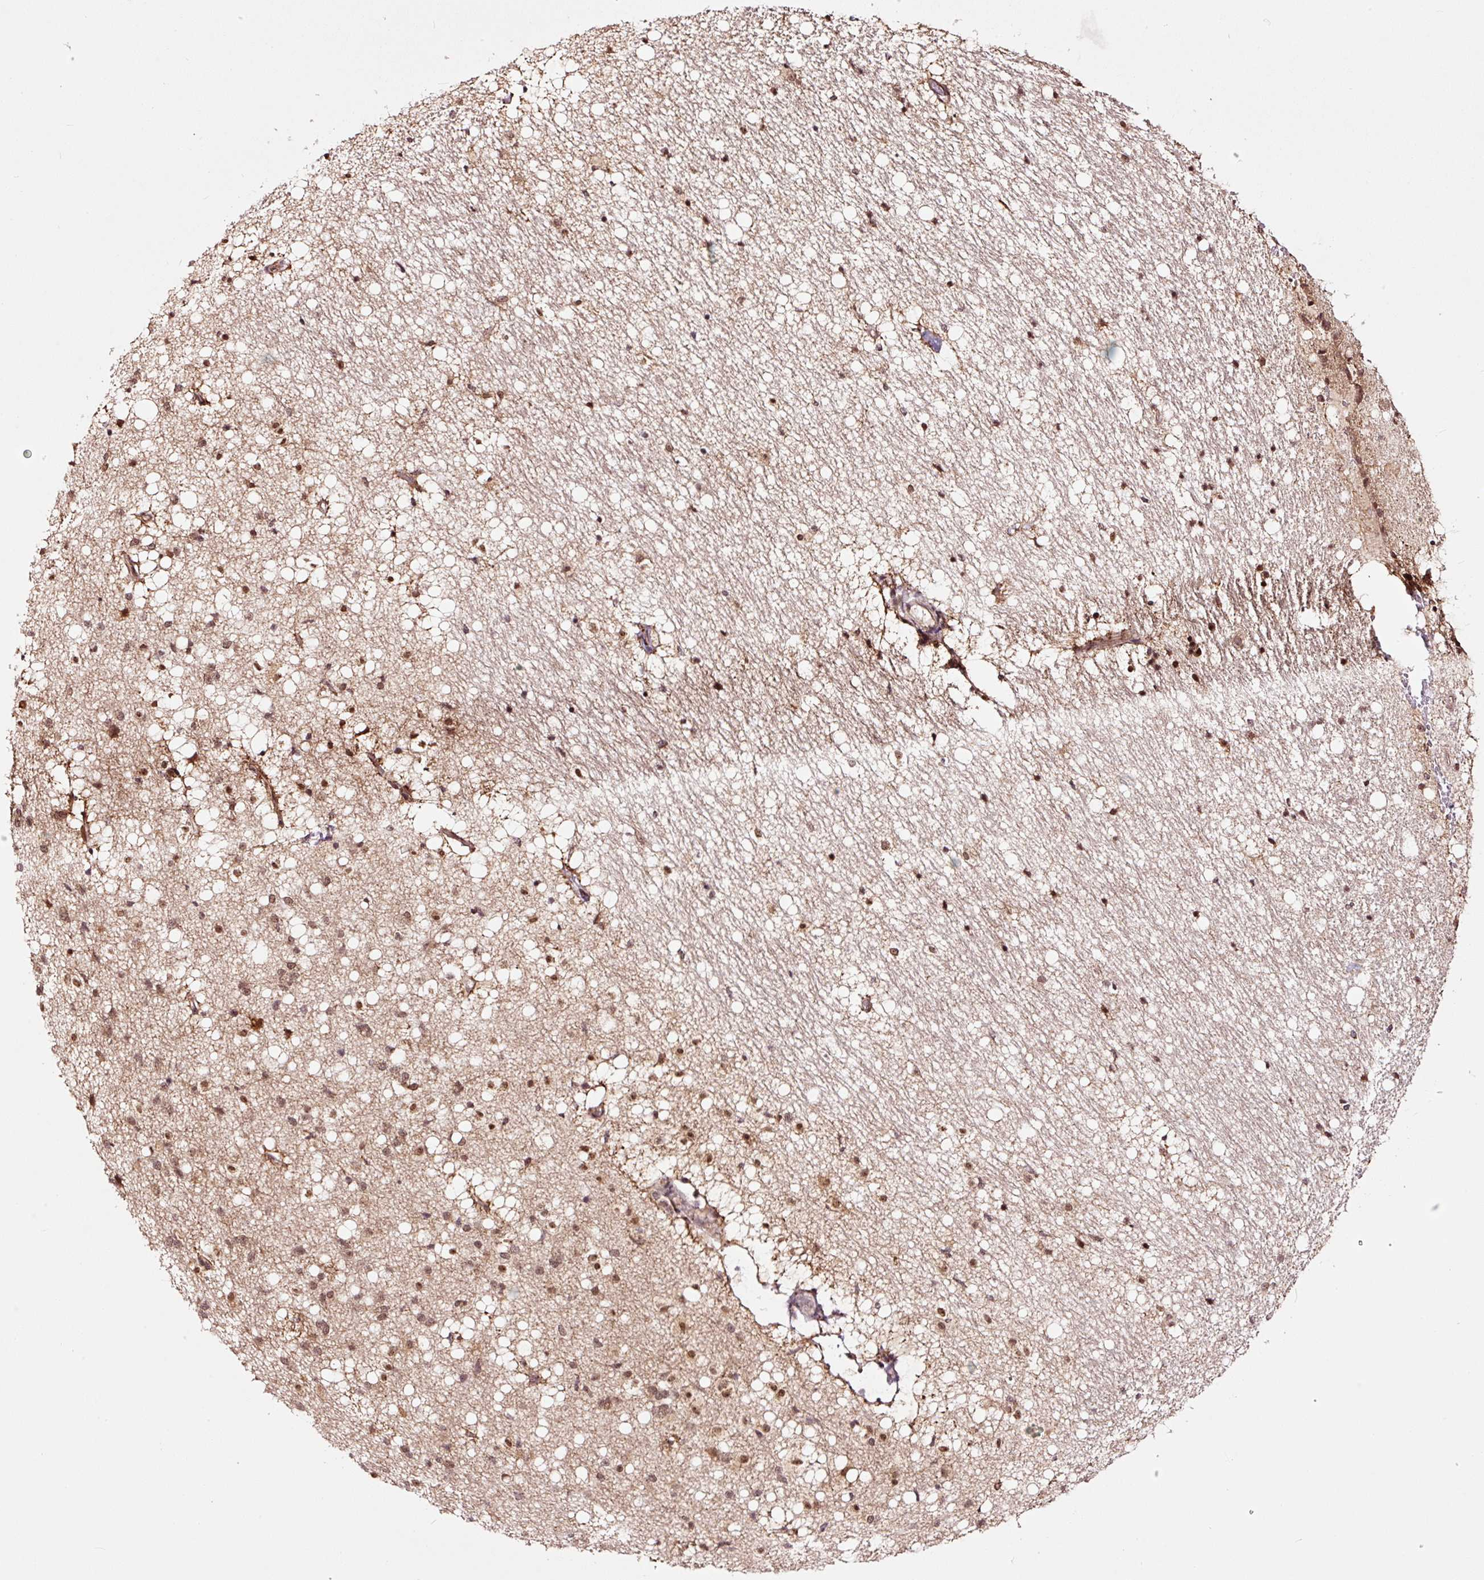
{"staining": {"intensity": "moderate", "quantity": ">75%", "location": "nuclear"}, "tissue": "caudate", "cell_type": "Glial cells", "image_type": "normal", "snomed": [{"axis": "morphology", "description": "Normal tissue, NOS"}, {"axis": "topography", "description": "Lateral ventricle wall"}], "caption": "Protein positivity by IHC reveals moderate nuclear expression in approximately >75% of glial cells in unremarkable caudate. (DAB = brown stain, brightfield microscopy at high magnification).", "gene": "RFC4", "patient": {"sex": "male", "age": 37}}